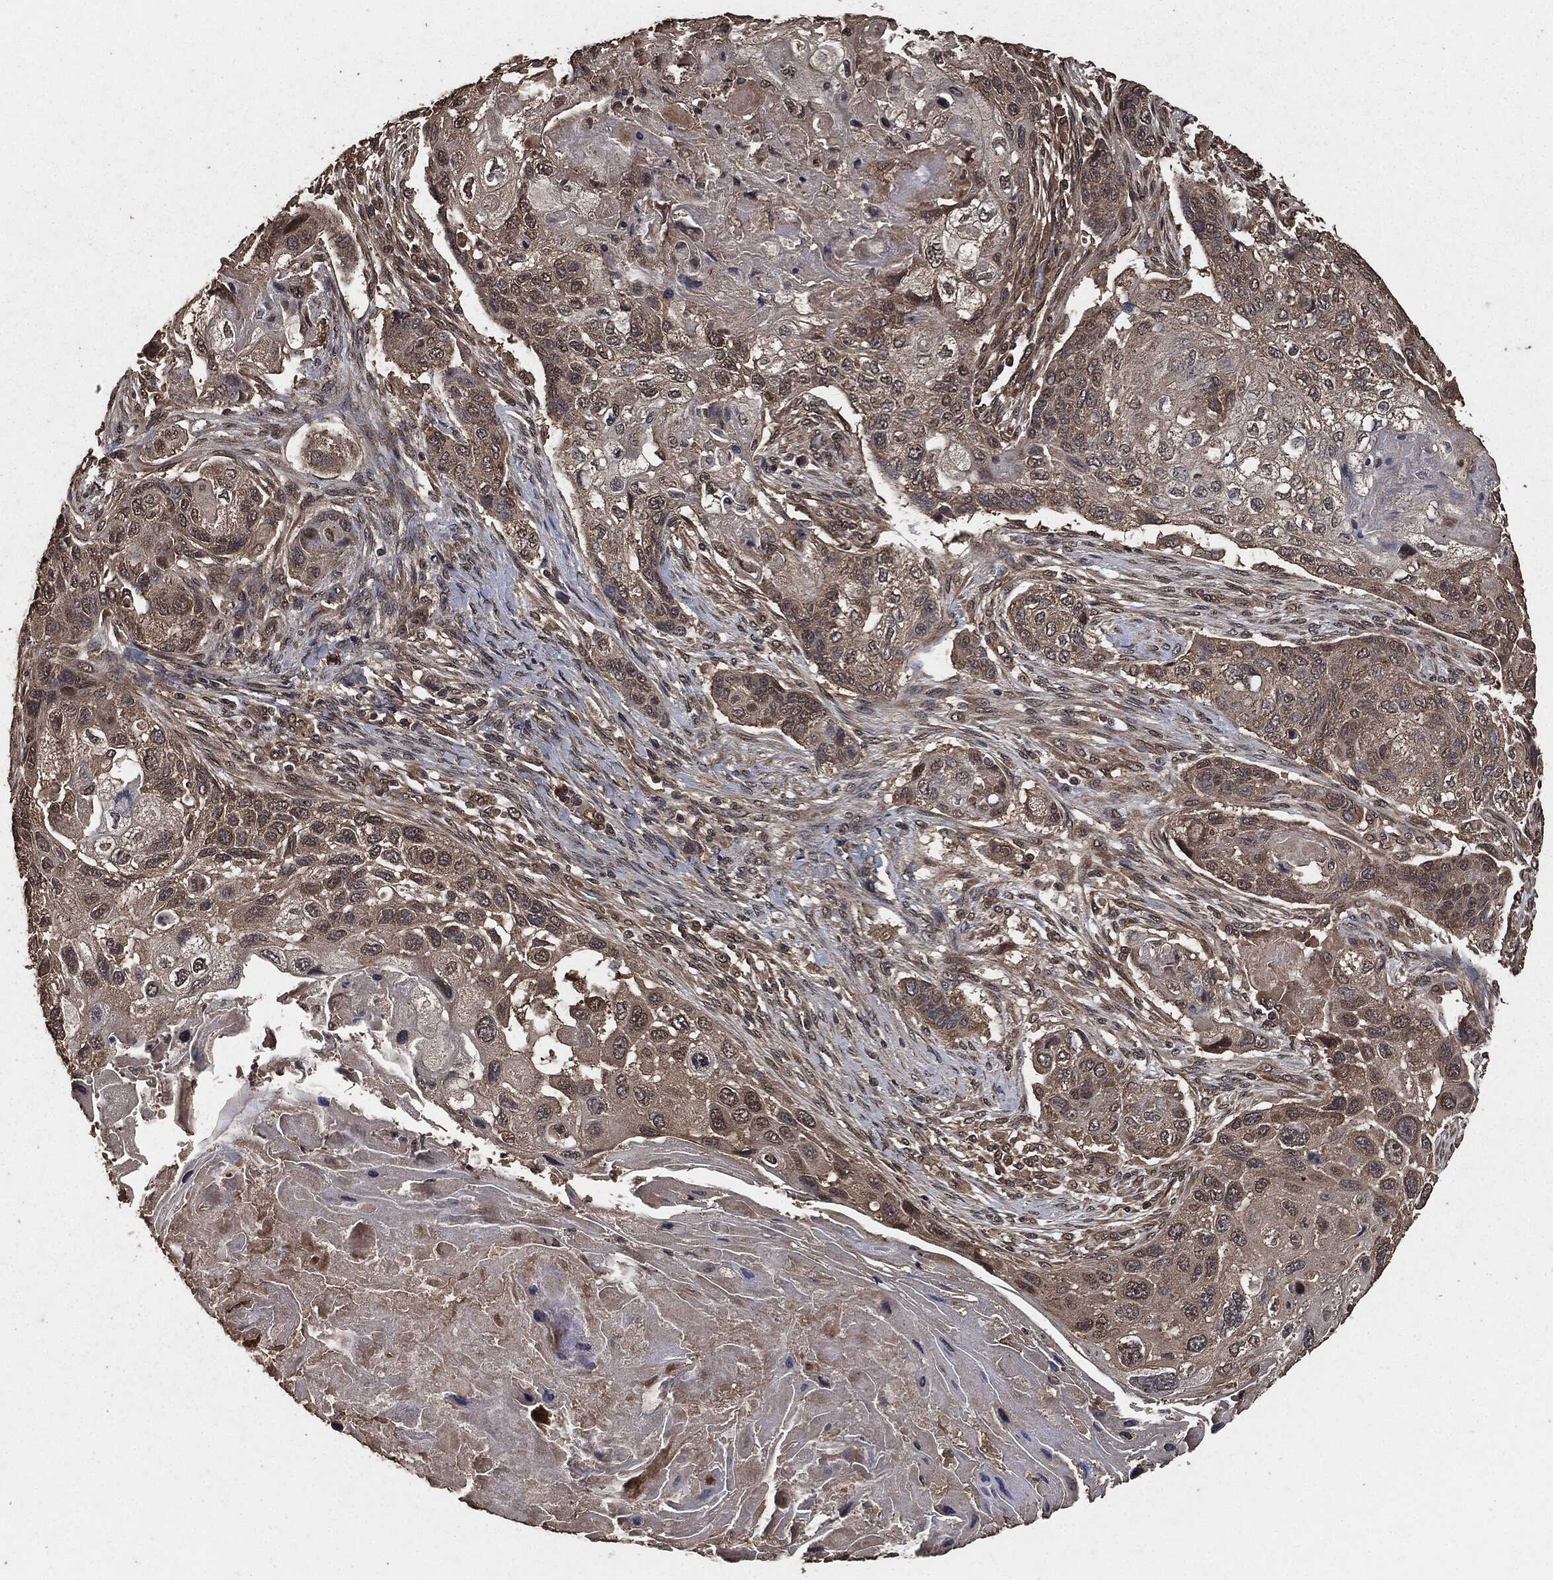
{"staining": {"intensity": "moderate", "quantity": "25%-75%", "location": "cytoplasmic/membranous"}, "tissue": "lung cancer", "cell_type": "Tumor cells", "image_type": "cancer", "snomed": [{"axis": "morphology", "description": "Normal tissue, NOS"}, {"axis": "morphology", "description": "Squamous cell carcinoma, NOS"}, {"axis": "topography", "description": "Bronchus"}, {"axis": "topography", "description": "Lung"}], "caption": "Lung cancer (squamous cell carcinoma) tissue shows moderate cytoplasmic/membranous positivity in approximately 25%-75% of tumor cells, visualized by immunohistochemistry.", "gene": "AKT1S1", "patient": {"sex": "male", "age": 69}}